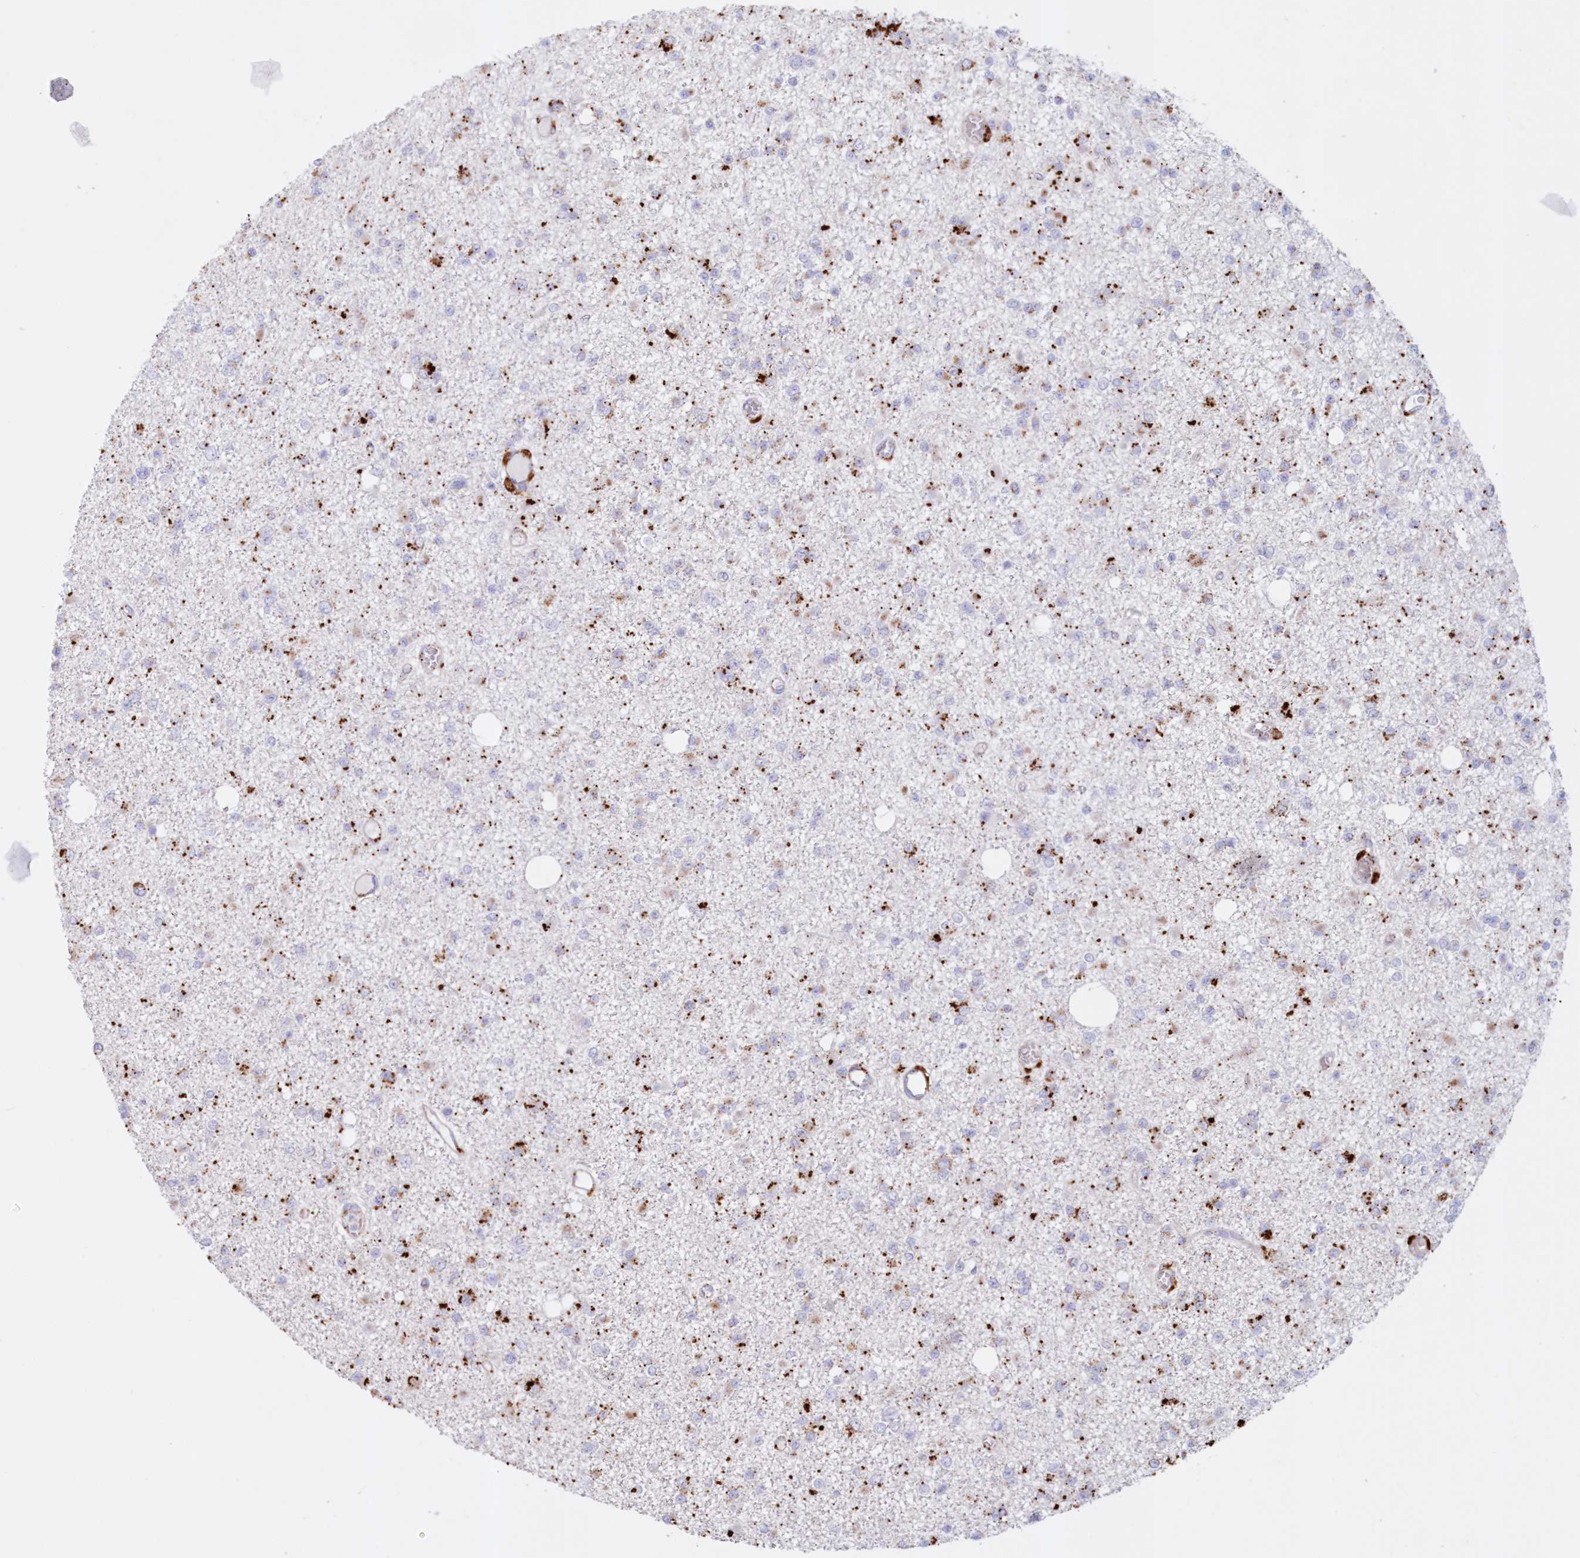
{"staining": {"intensity": "negative", "quantity": "none", "location": "none"}, "tissue": "glioma", "cell_type": "Tumor cells", "image_type": "cancer", "snomed": [{"axis": "morphology", "description": "Glioma, malignant, Low grade"}, {"axis": "topography", "description": "Brain"}], "caption": "Glioma stained for a protein using immunohistochemistry exhibits no positivity tumor cells.", "gene": "TPP1", "patient": {"sex": "female", "age": 22}}